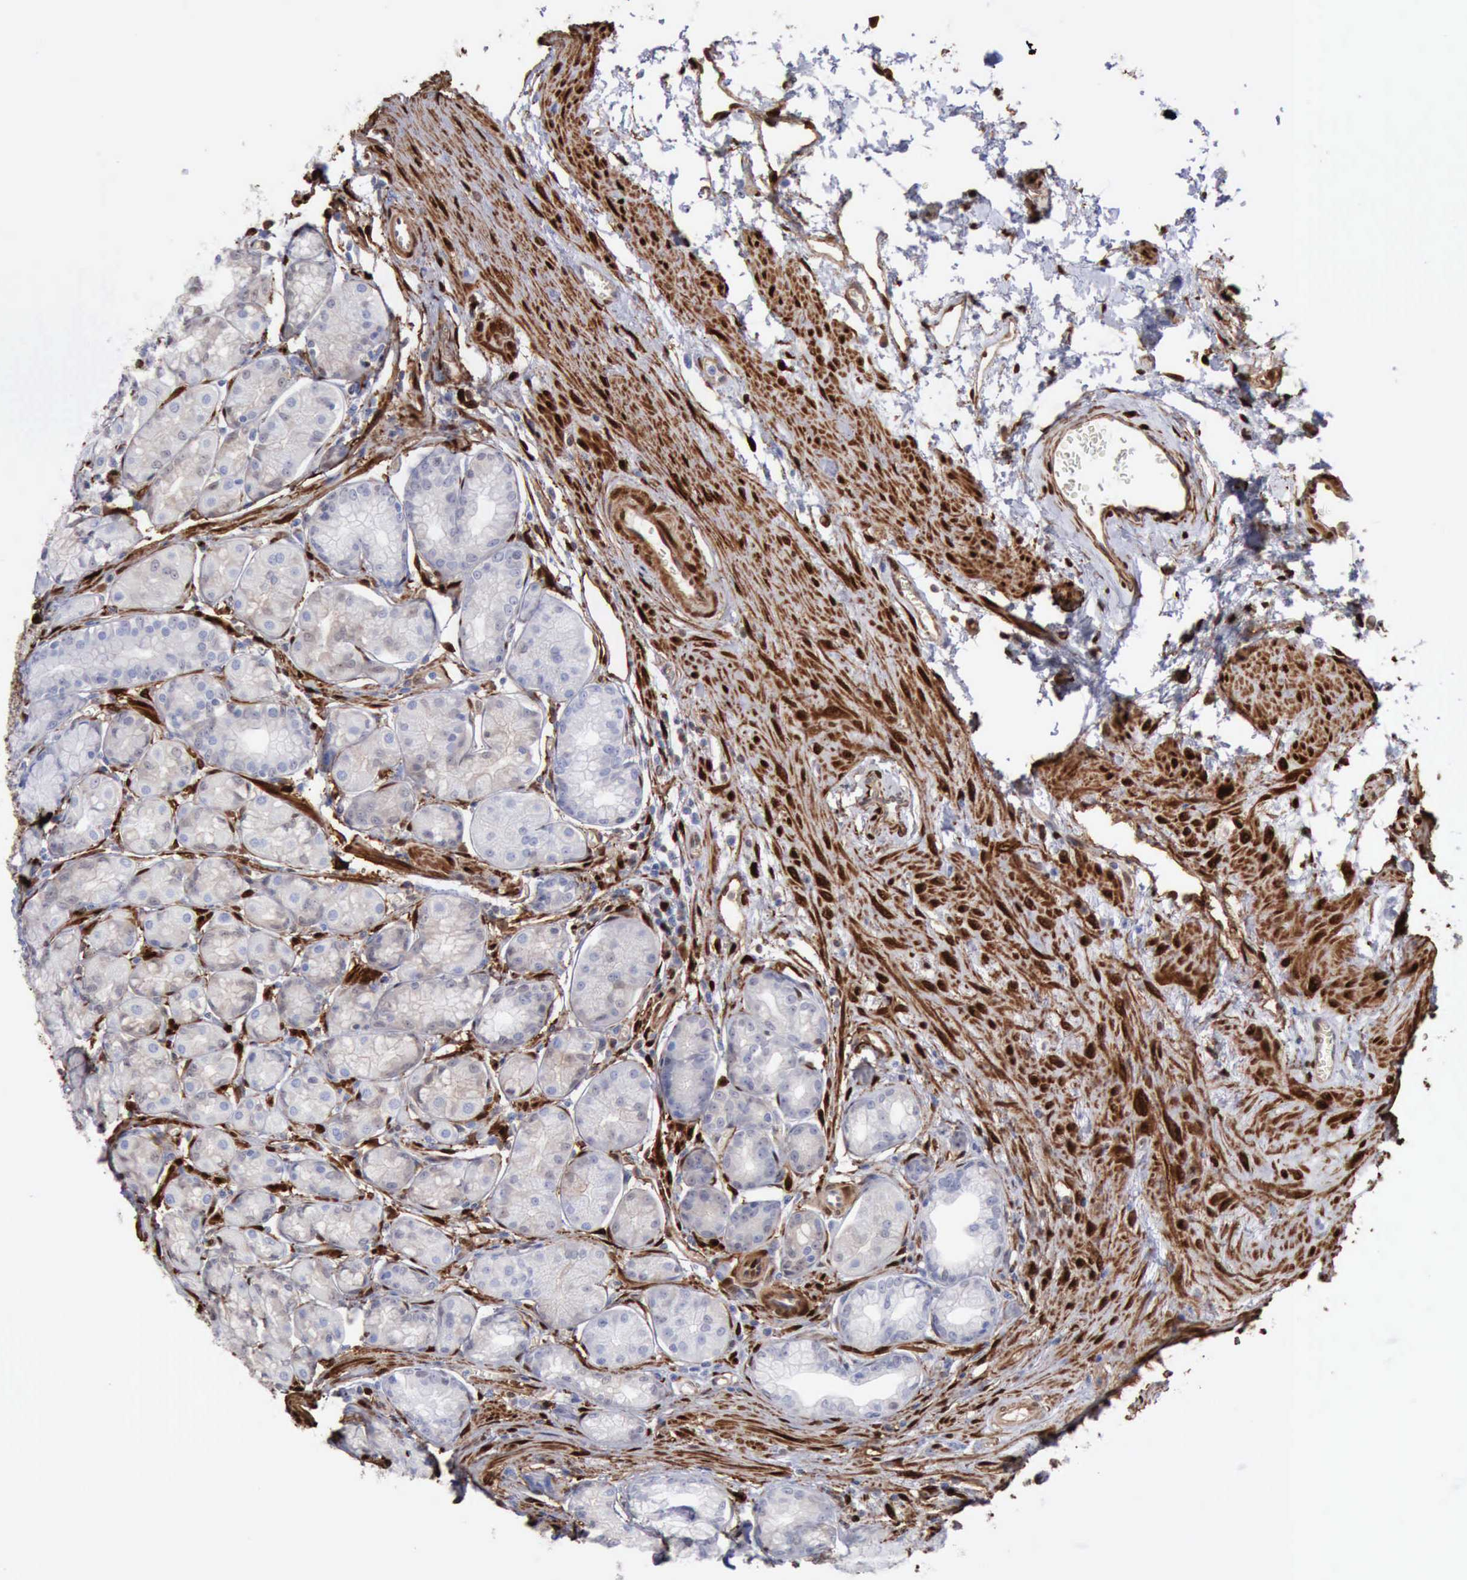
{"staining": {"intensity": "negative", "quantity": "none", "location": "none"}, "tissue": "stomach", "cell_type": "Glandular cells", "image_type": "normal", "snomed": [{"axis": "morphology", "description": "Normal tissue, NOS"}, {"axis": "topography", "description": "Stomach"}, {"axis": "topography", "description": "Stomach, lower"}], "caption": "A micrograph of stomach stained for a protein reveals no brown staining in glandular cells.", "gene": "FHL1", "patient": {"sex": "male", "age": 76}}